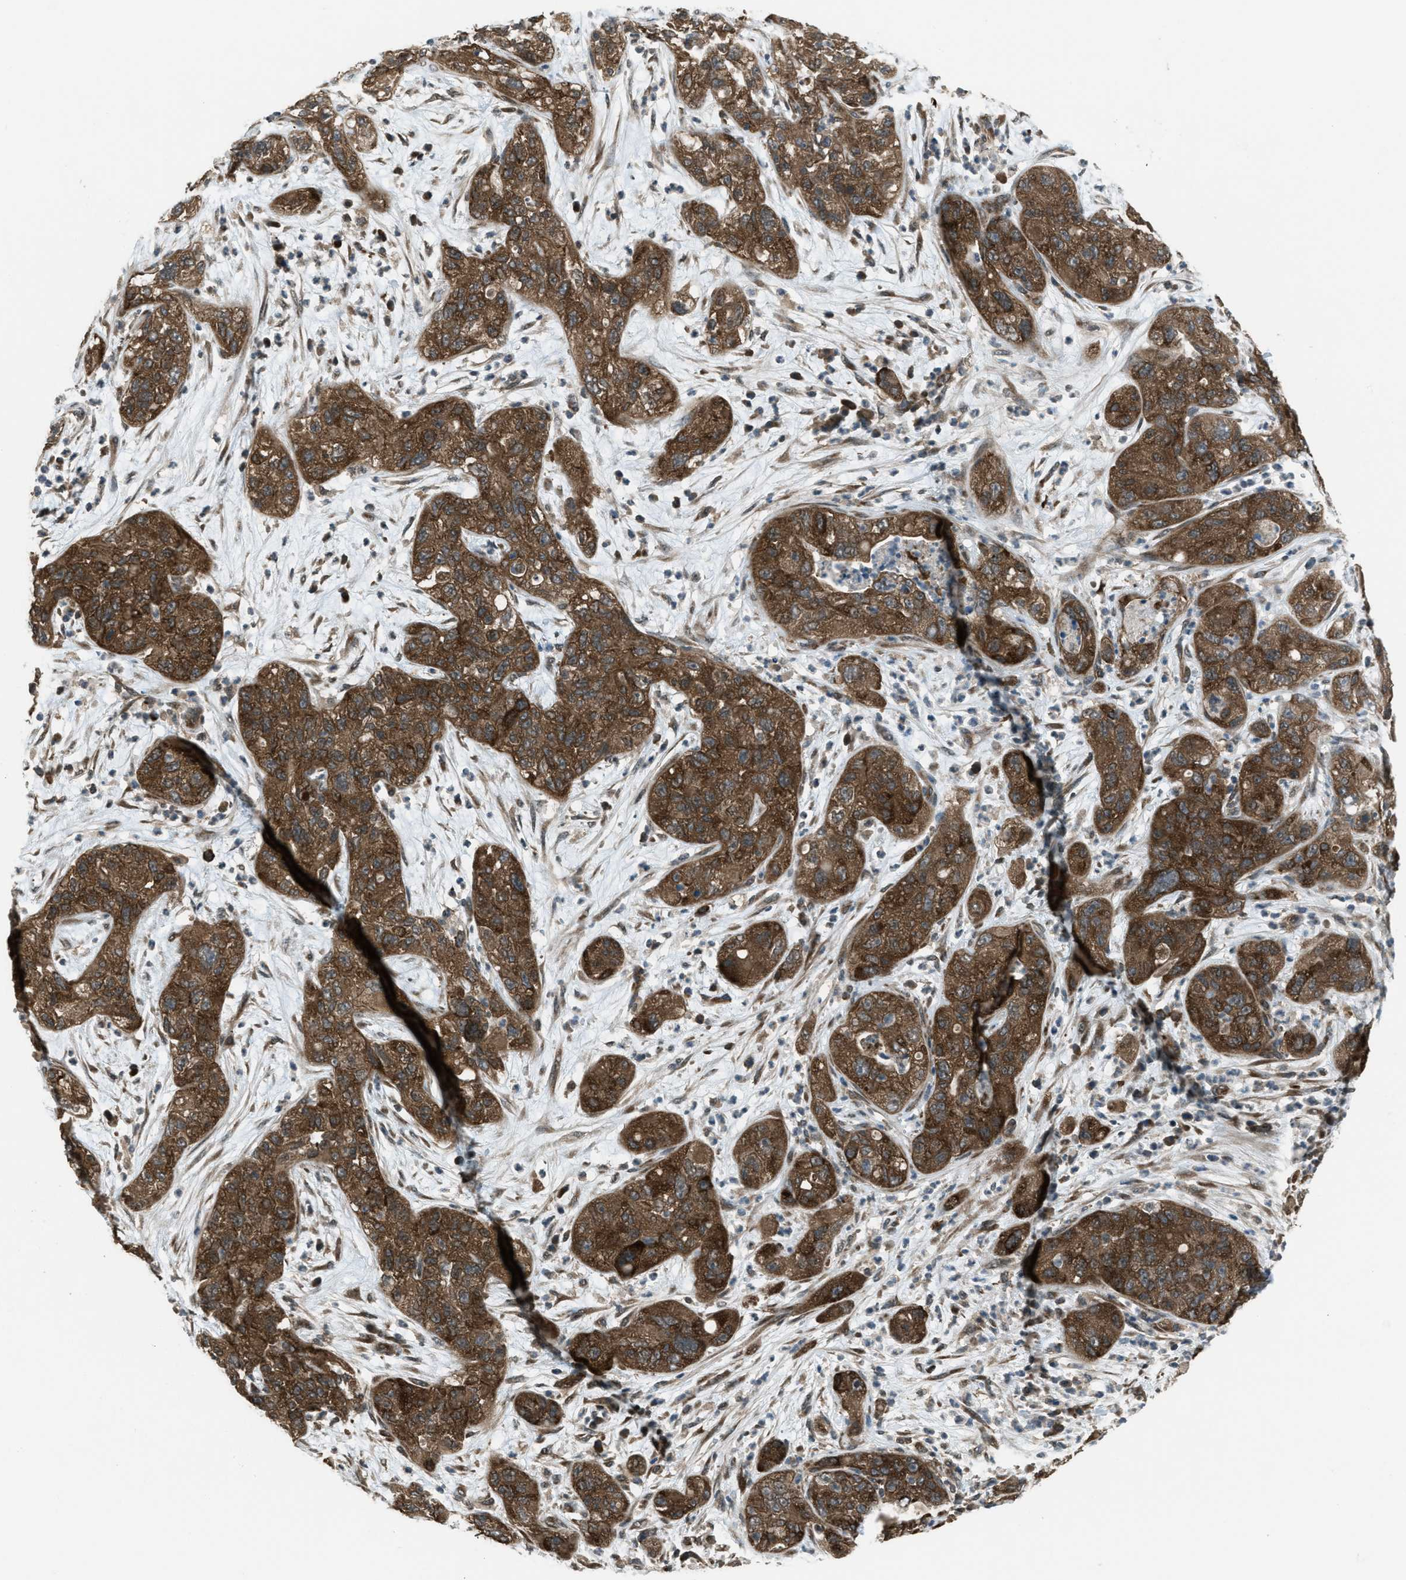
{"staining": {"intensity": "strong", "quantity": "25%-75%", "location": "cytoplasmic/membranous"}, "tissue": "pancreatic cancer", "cell_type": "Tumor cells", "image_type": "cancer", "snomed": [{"axis": "morphology", "description": "Adenocarcinoma, NOS"}, {"axis": "topography", "description": "Pancreas"}], "caption": "The image displays staining of pancreatic cancer, revealing strong cytoplasmic/membranous protein staining (brown color) within tumor cells.", "gene": "ASAP2", "patient": {"sex": "female", "age": 78}}